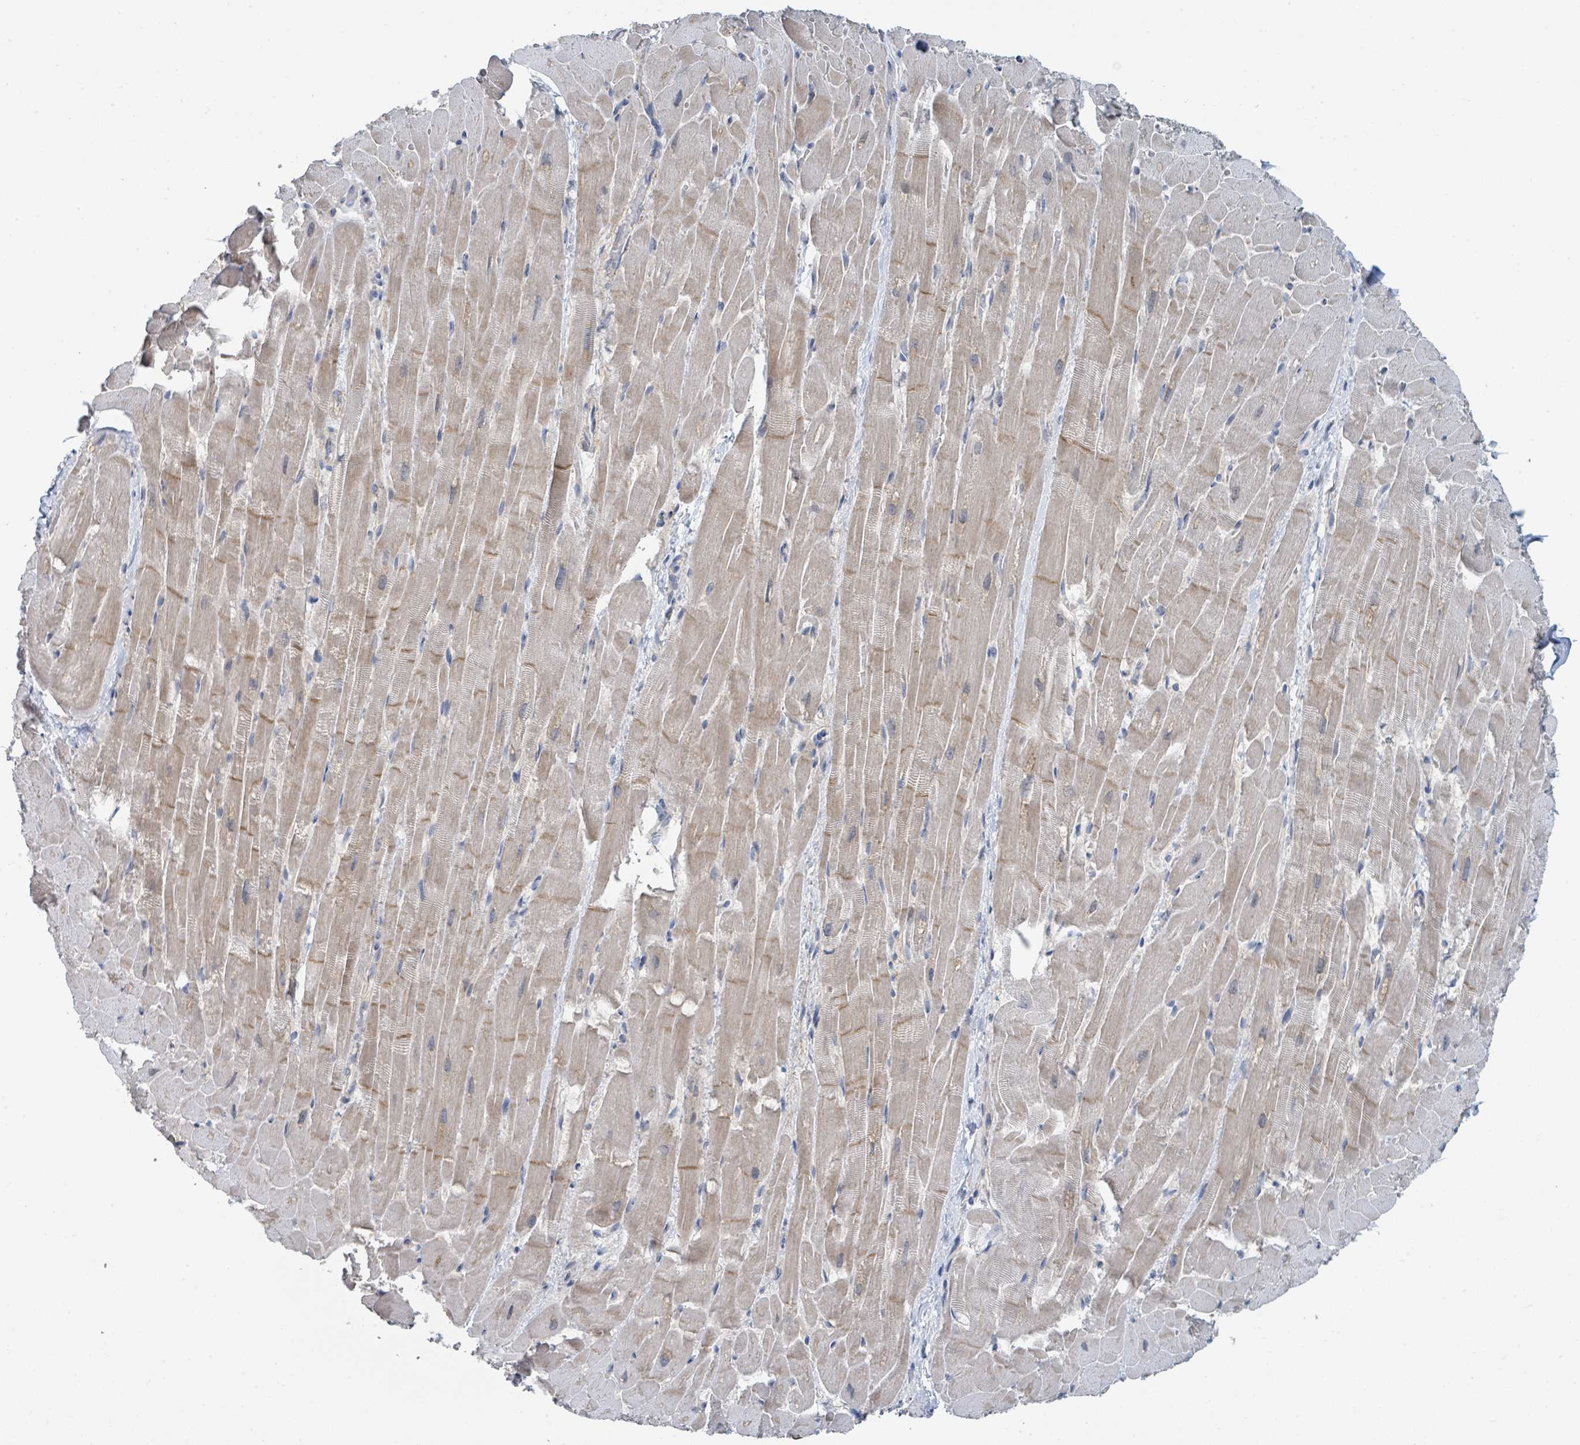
{"staining": {"intensity": "moderate", "quantity": "25%-75%", "location": "cytoplasmic/membranous"}, "tissue": "heart muscle", "cell_type": "Cardiomyocytes", "image_type": "normal", "snomed": [{"axis": "morphology", "description": "Normal tissue, NOS"}, {"axis": "topography", "description": "Heart"}], "caption": "Heart muscle stained with a protein marker demonstrates moderate staining in cardiomyocytes.", "gene": "ANKRD55", "patient": {"sex": "male", "age": 37}}